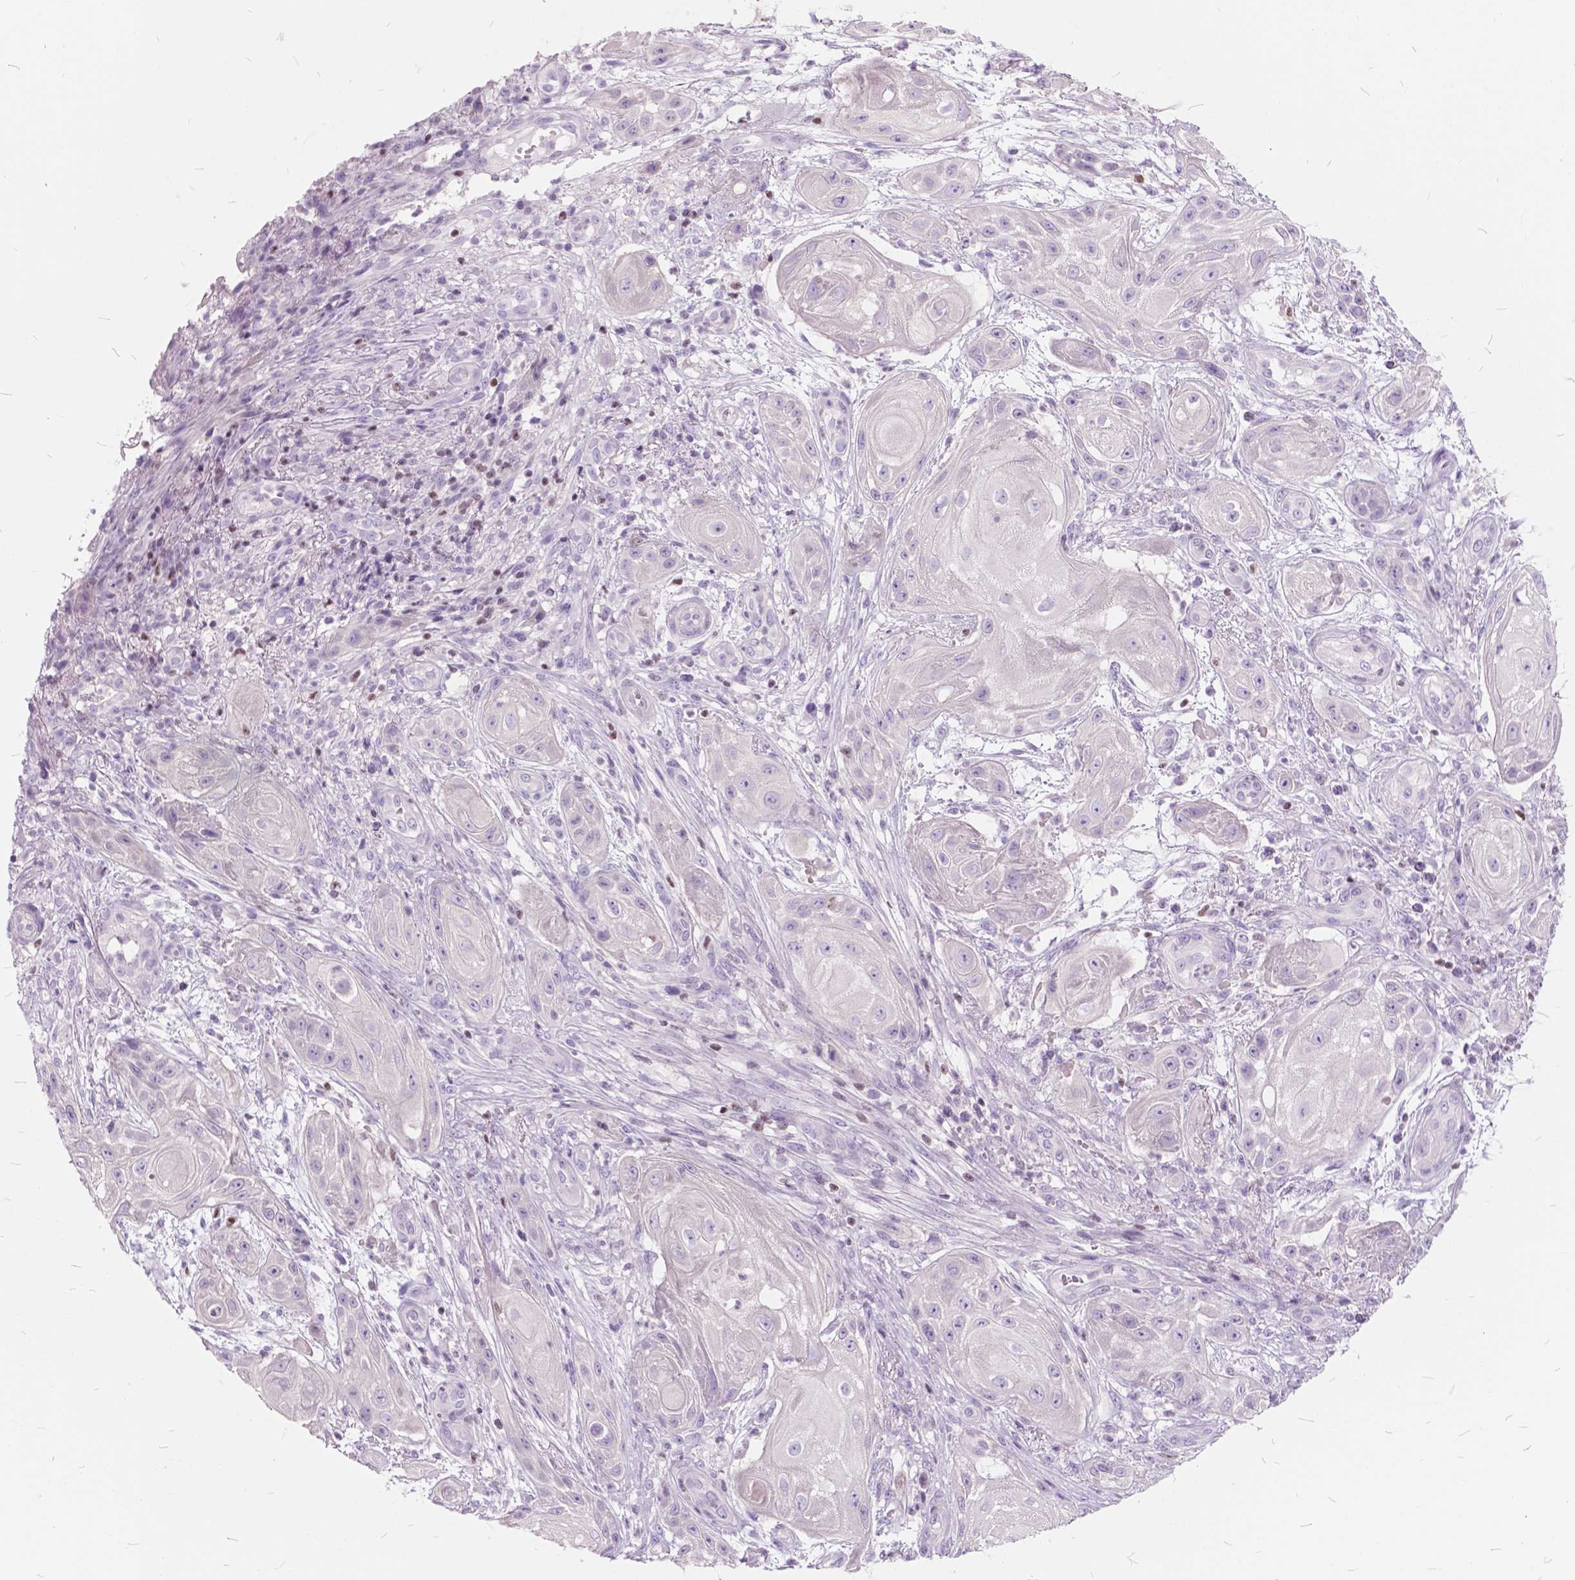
{"staining": {"intensity": "negative", "quantity": "none", "location": "none"}, "tissue": "skin cancer", "cell_type": "Tumor cells", "image_type": "cancer", "snomed": [{"axis": "morphology", "description": "Squamous cell carcinoma, NOS"}, {"axis": "topography", "description": "Skin"}], "caption": "Tumor cells show no significant protein expression in squamous cell carcinoma (skin).", "gene": "SP140", "patient": {"sex": "male", "age": 62}}